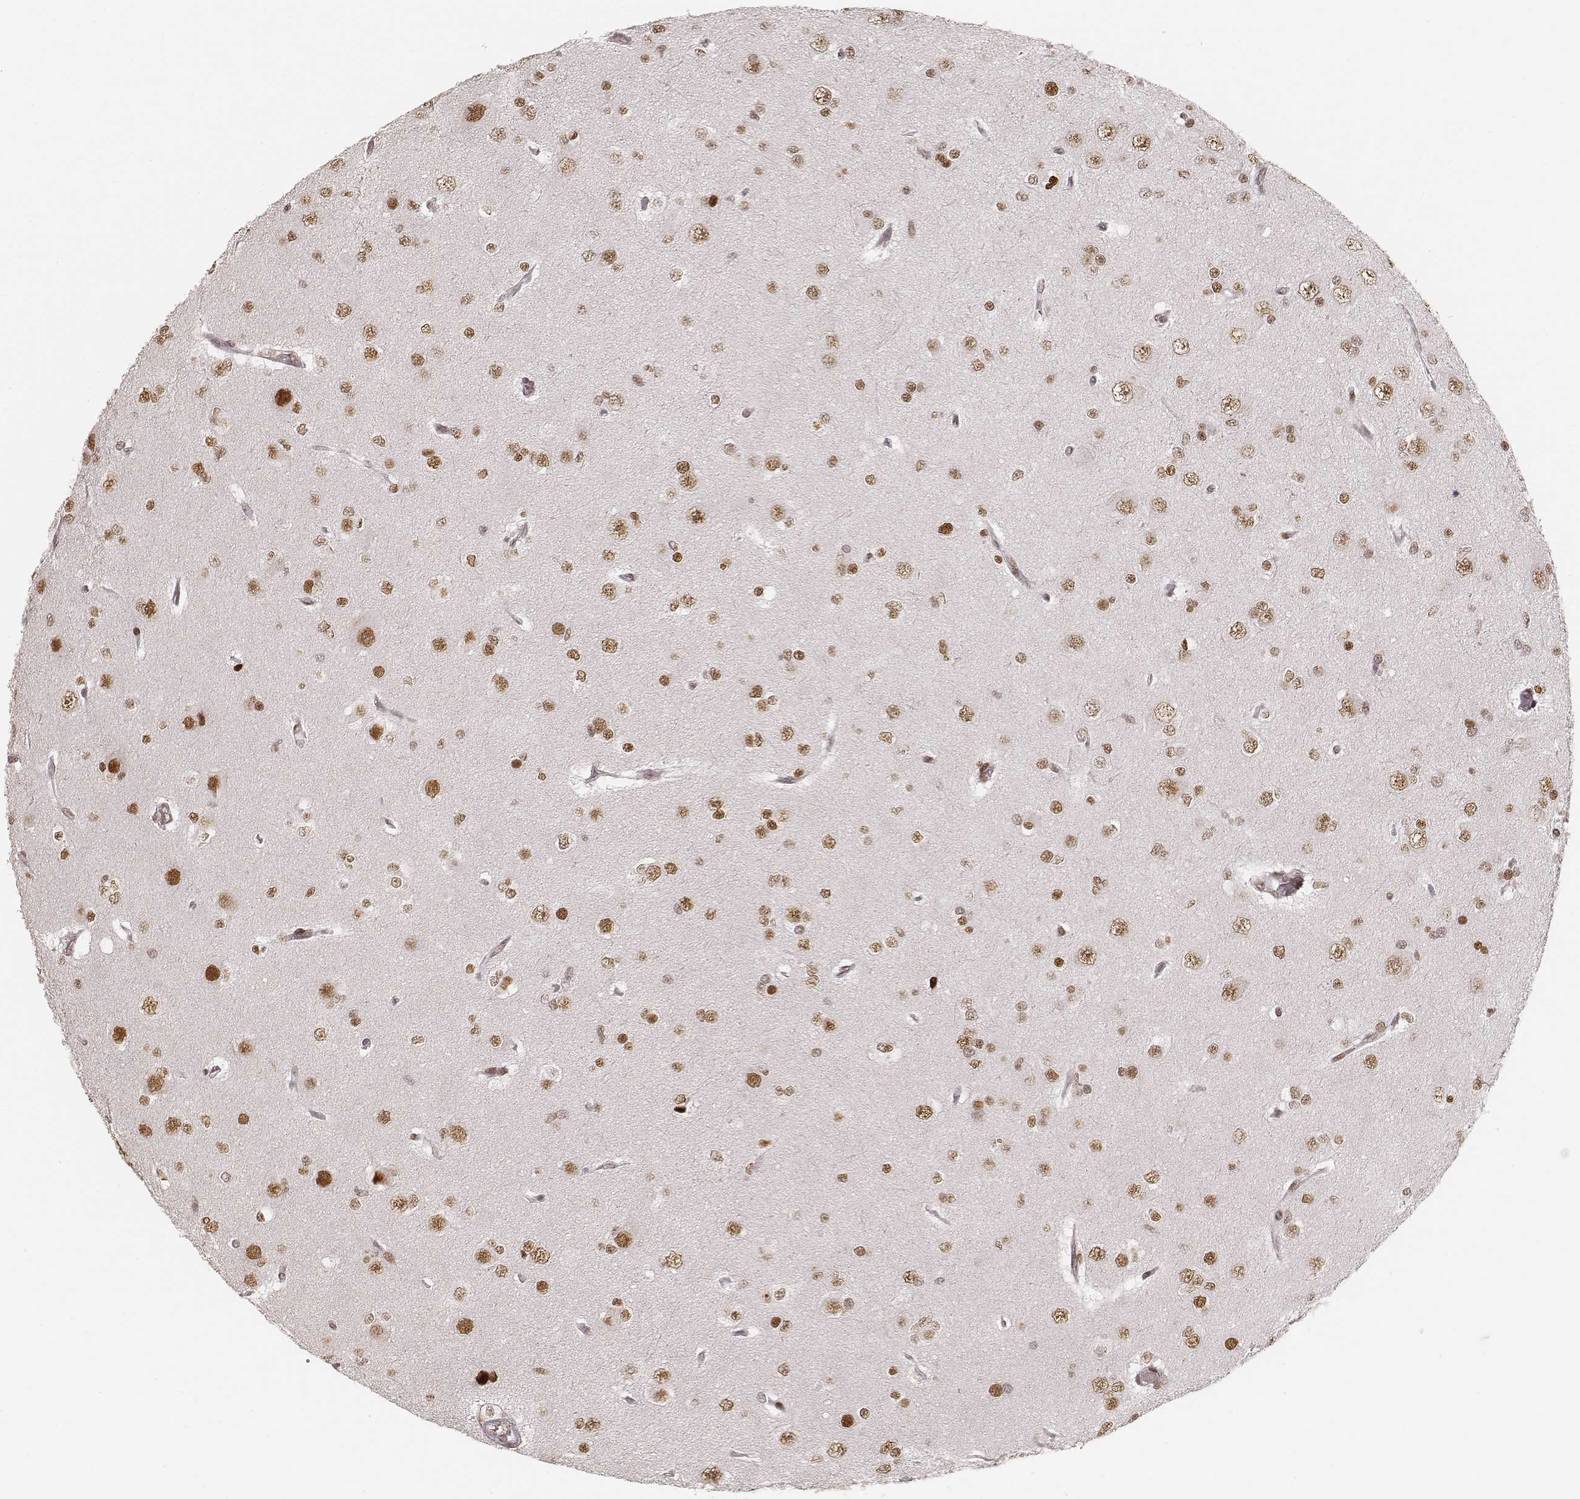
{"staining": {"intensity": "moderate", "quantity": ">75%", "location": "nuclear"}, "tissue": "glioma", "cell_type": "Tumor cells", "image_type": "cancer", "snomed": [{"axis": "morphology", "description": "Glioma, malignant, Low grade"}, {"axis": "topography", "description": "Brain"}], "caption": "This is a photomicrograph of IHC staining of low-grade glioma (malignant), which shows moderate staining in the nuclear of tumor cells.", "gene": "HNRNPC", "patient": {"sex": "male", "age": 27}}